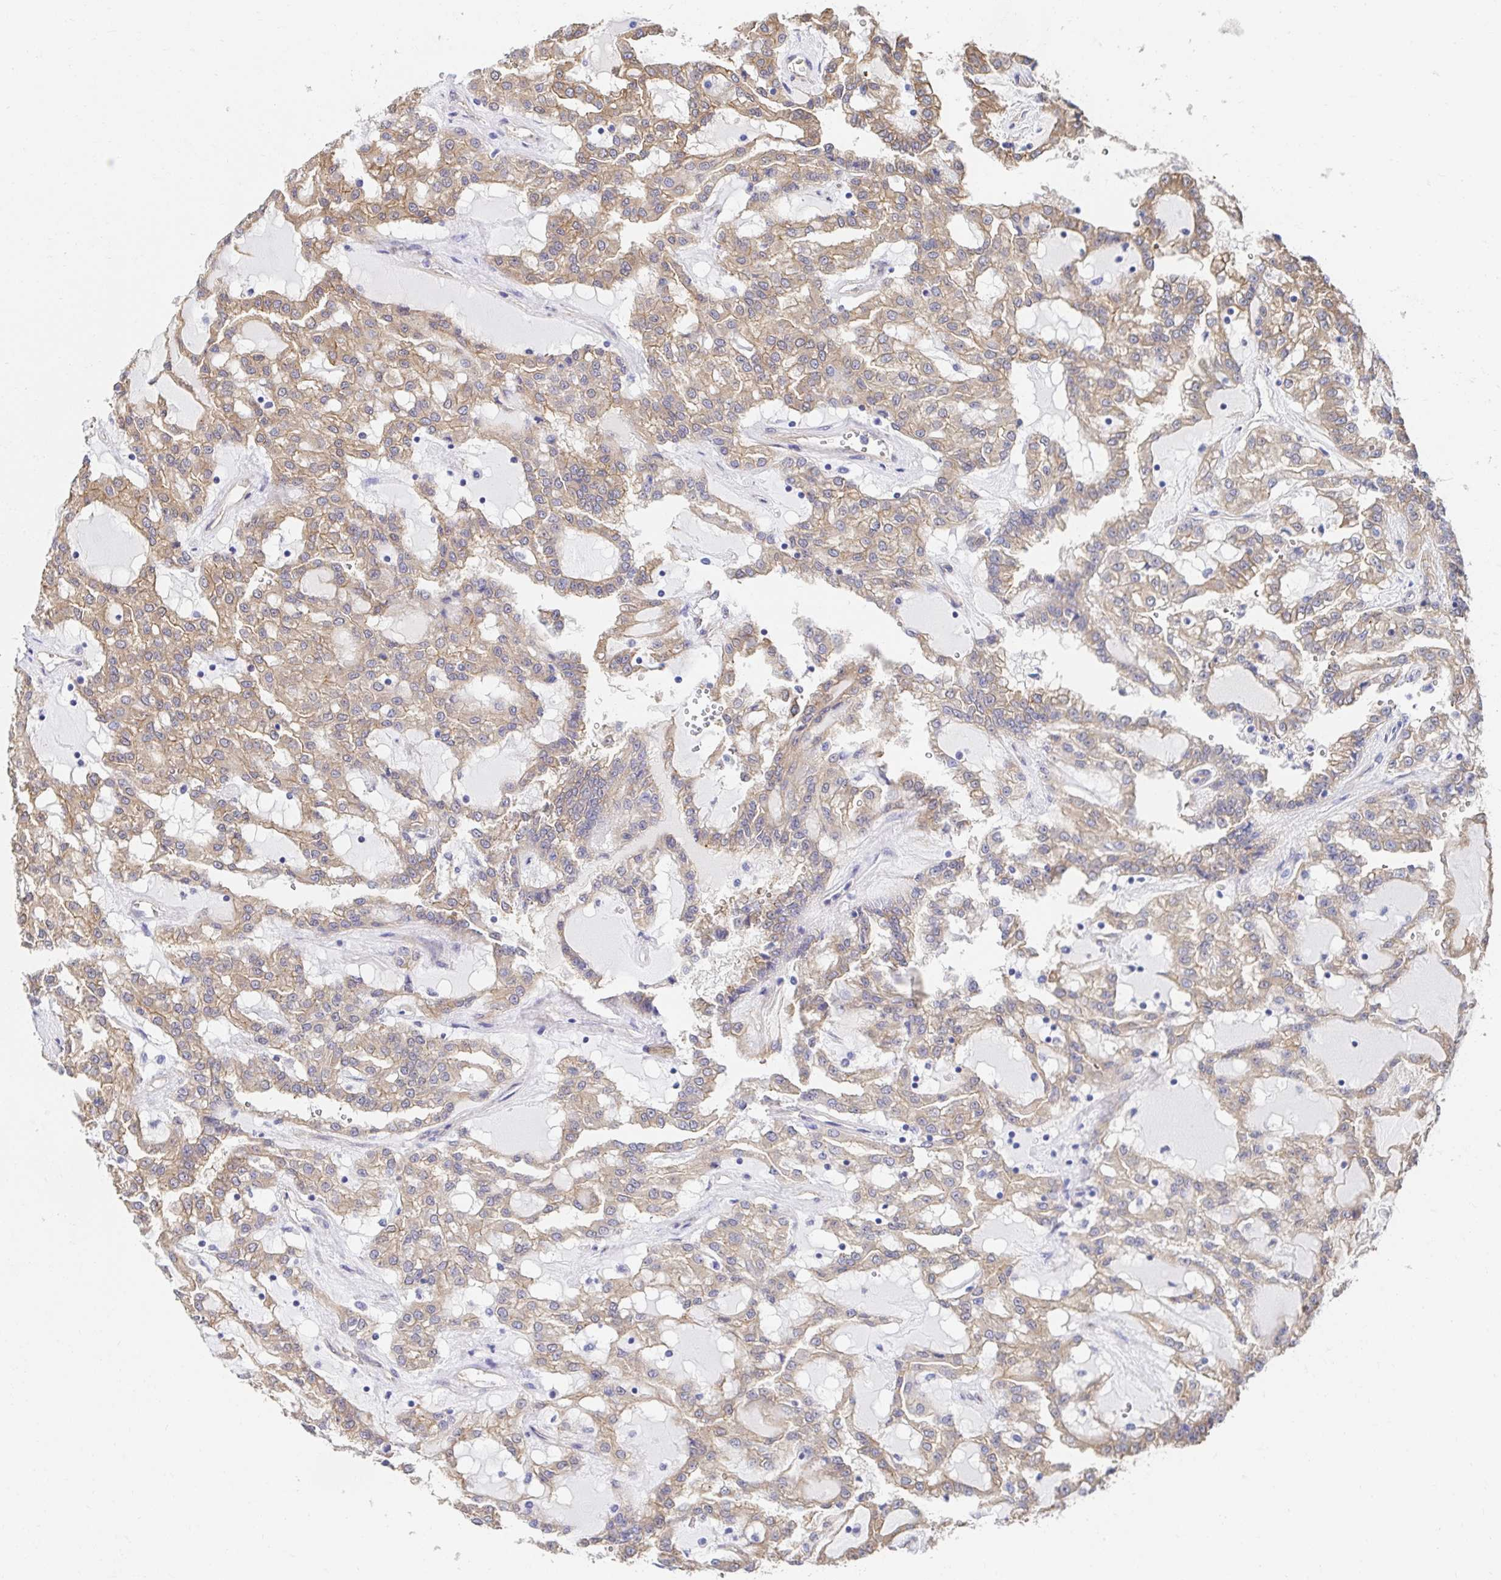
{"staining": {"intensity": "weak", "quantity": ">75%", "location": "cytoplasmic/membranous"}, "tissue": "renal cancer", "cell_type": "Tumor cells", "image_type": "cancer", "snomed": [{"axis": "morphology", "description": "Adenocarcinoma, NOS"}, {"axis": "topography", "description": "Kidney"}], "caption": "Protein positivity by immunohistochemistry exhibits weak cytoplasmic/membranous expression in about >75% of tumor cells in renal cancer (adenocarcinoma).", "gene": "CTTN", "patient": {"sex": "male", "age": 63}}